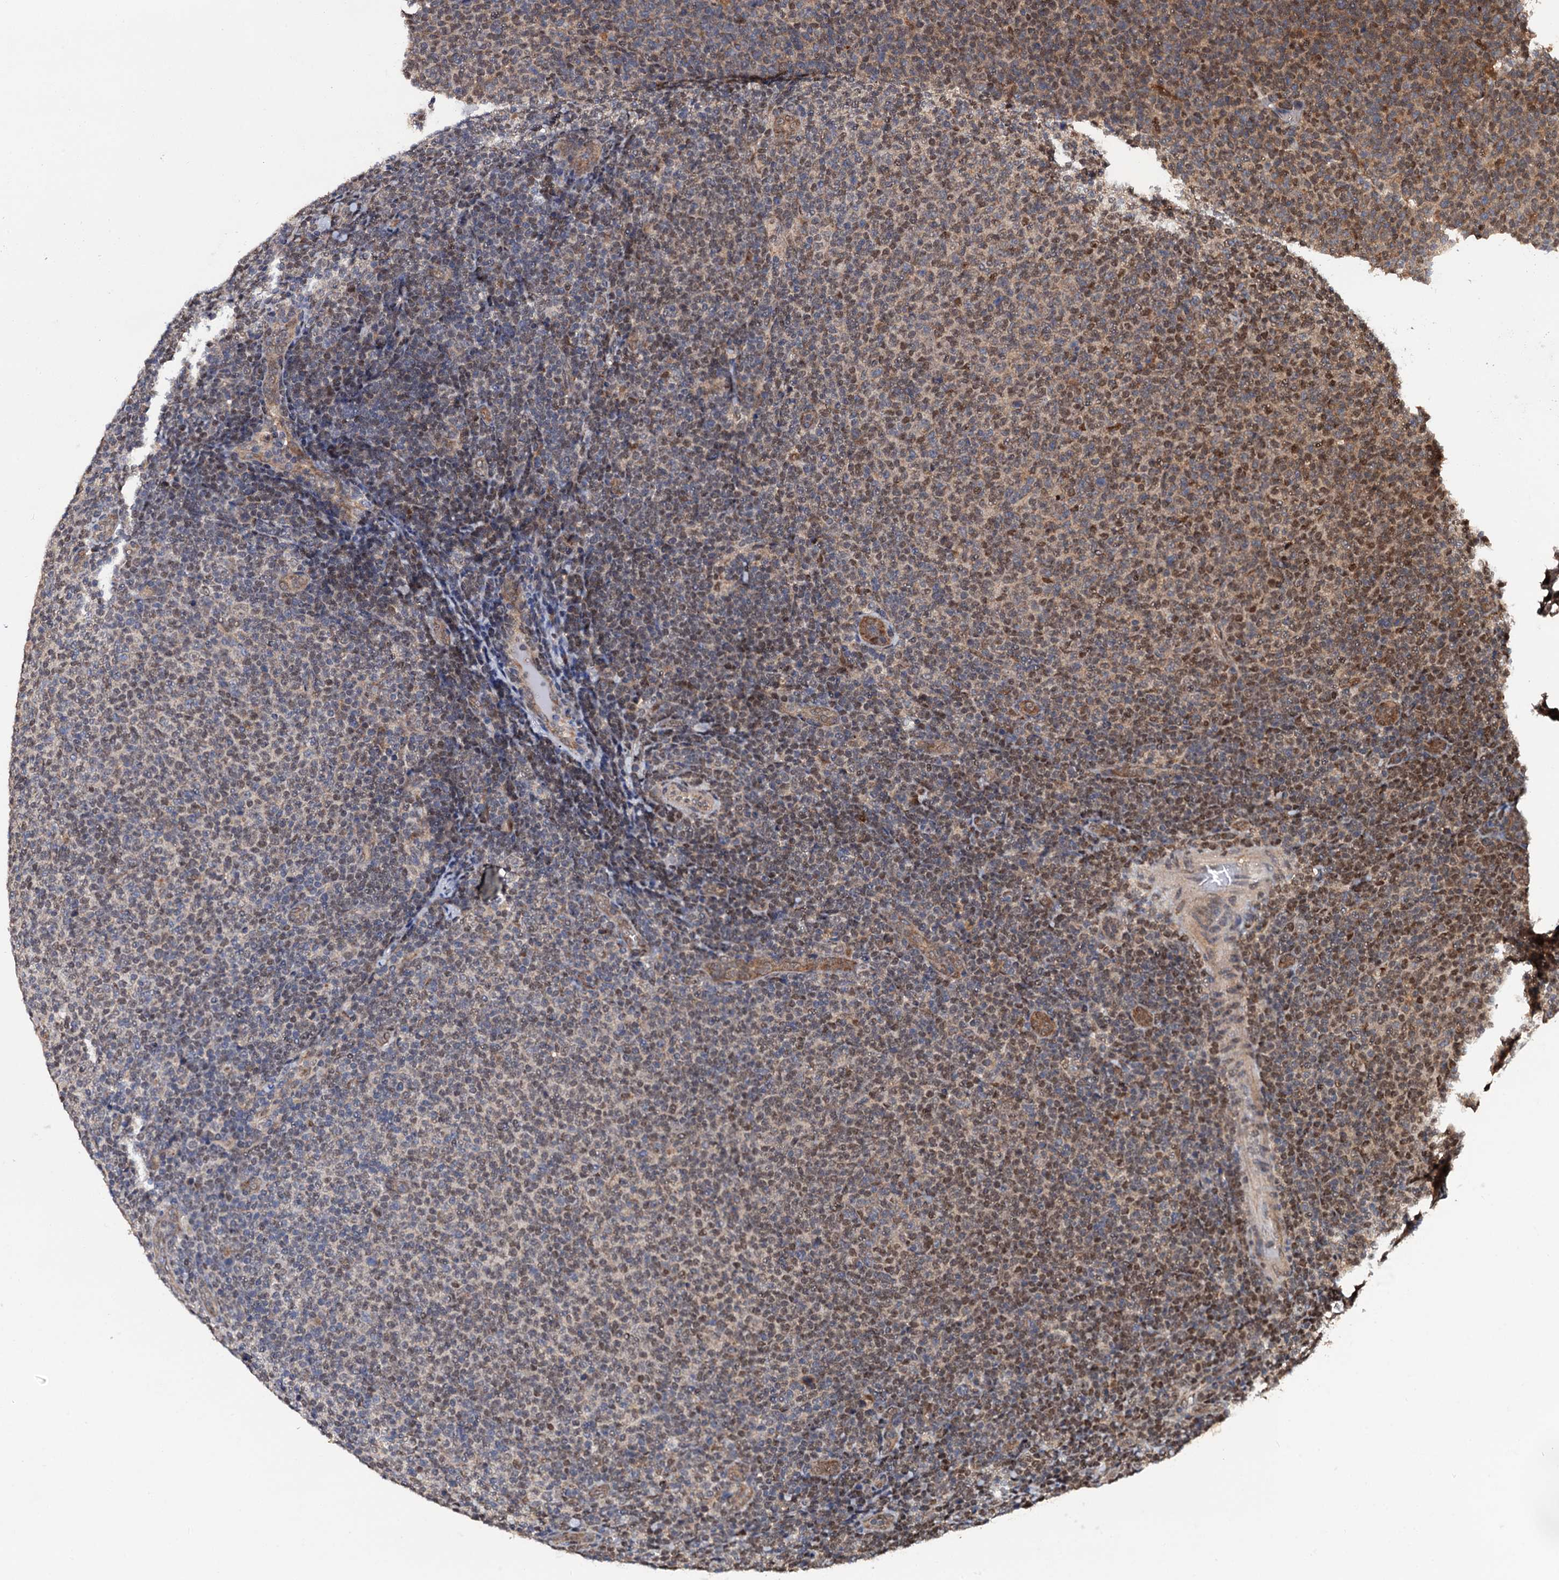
{"staining": {"intensity": "weak", "quantity": "25%-75%", "location": "cytoplasmic/membranous,nuclear"}, "tissue": "lymphoma", "cell_type": "Tumor cells", "image_type": "cancer", "snomed": [{"axis": "morphology", "description": "Malignant lymphoma, non-Hodgkin's type, Low grade"}, {"axis": "topography", "description": "Lymph node"}], "caption": "A photomicrograph of malignant lymphoma, non-Hodgkin's type (low-grade) stained for a protein displays weak cytoplasmic/membranous and nuclear brown staining in tumor cells. (DAB (3,3'-diaminobenzidine) IHC with brightfield microscopy, high magnification).", "gene": "MIER2", "patient": {"sex": "male", "age": 66}}